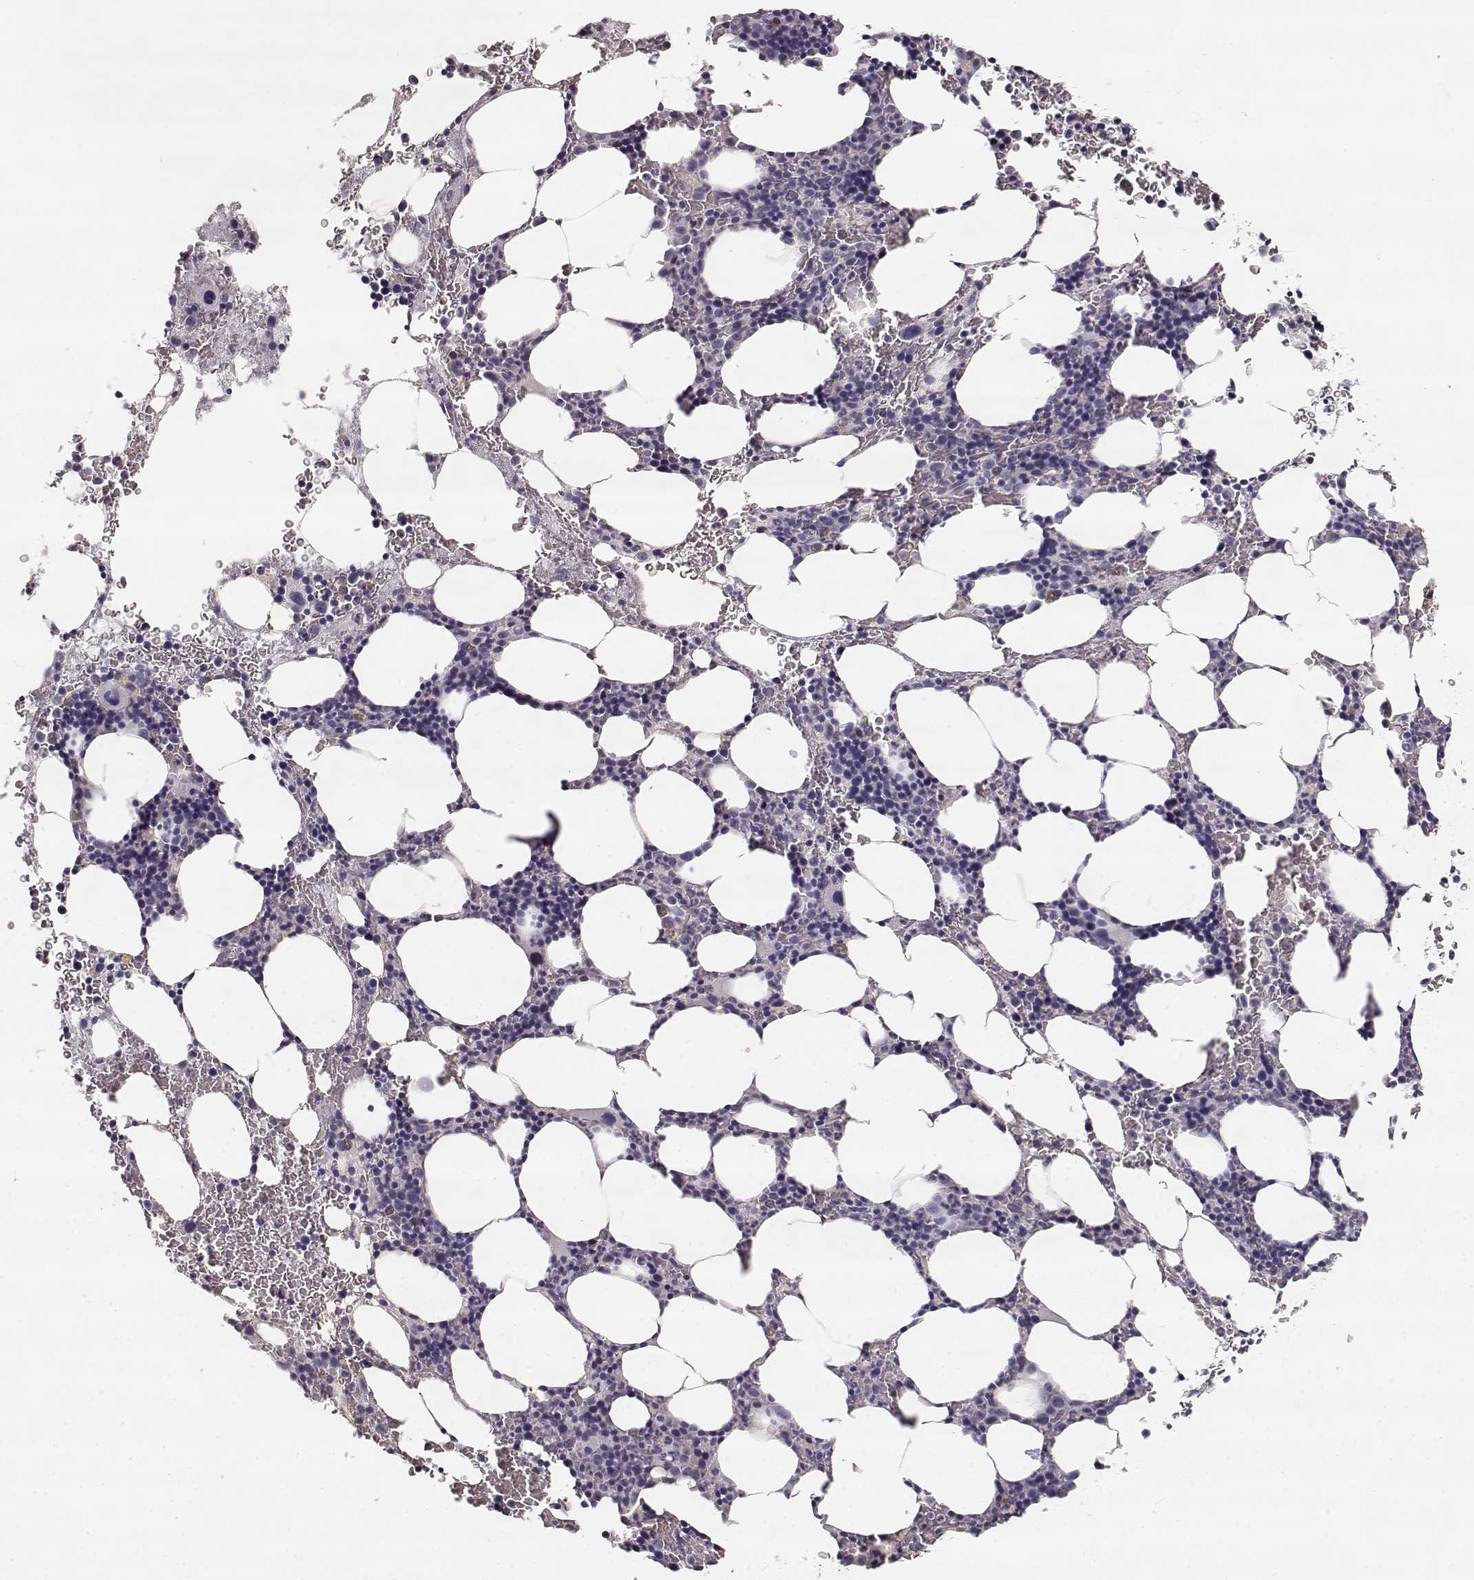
{"staining": {"intensity": "negative", "quantity": "none", "location": "none"}, "tissue": "bone marrow", "cell_type": "Hematopoietic cells", "image_type": "normal", "snomed": [{"axis": "morphology", "description": "Normal tissue, NOS"}, {"axis": "topography", "description": "Bone marrow"}], "caption": "The image demonstrates no staining of hematopoietic cells in normal bone marrow.", "gene": "TPH2", "patient": {"sex": "male", "age": 77}}